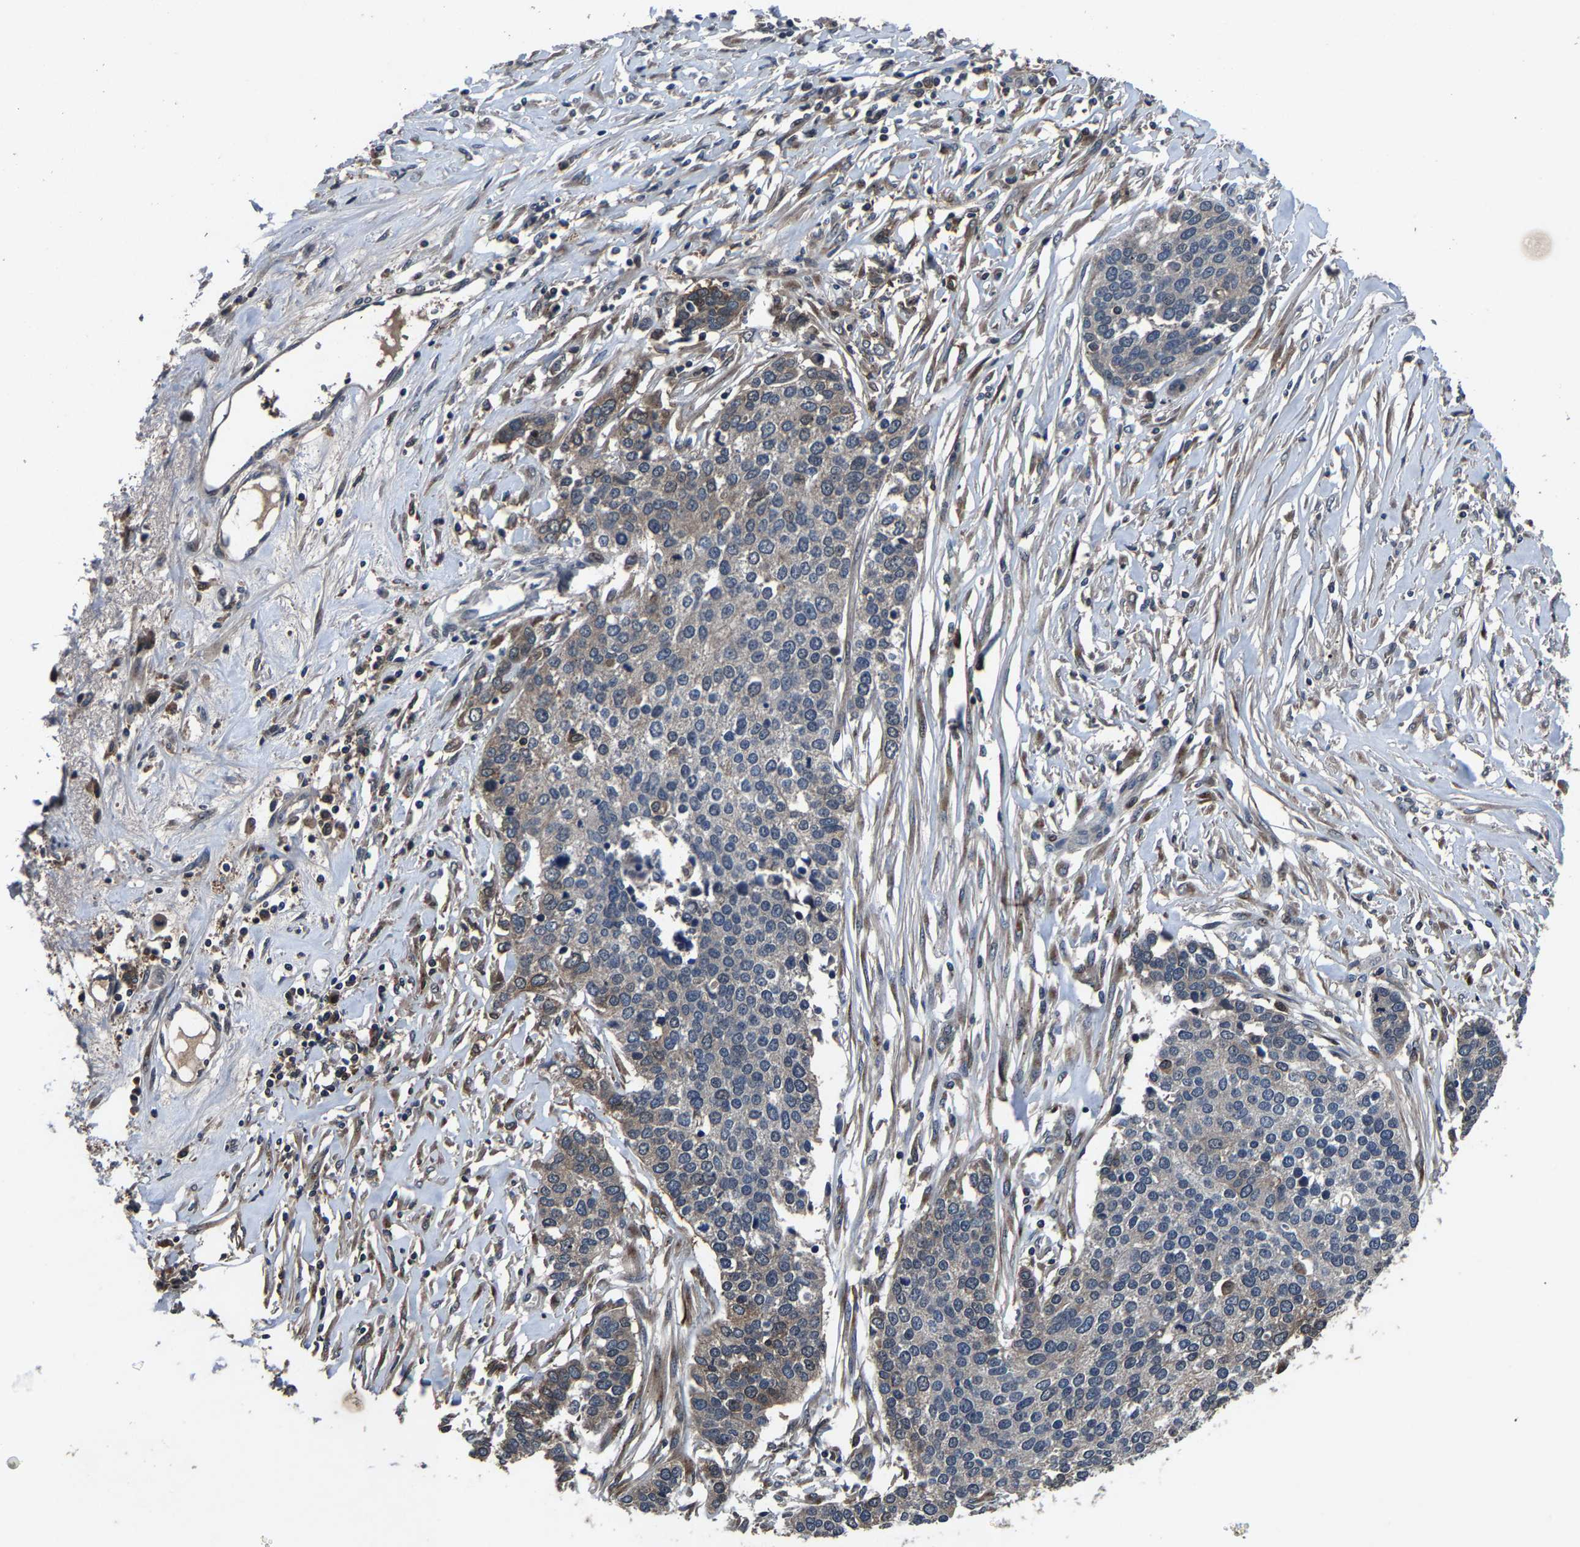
{"staining": {"intensity": "moderate", "quantity": "<25%", "location": "cytoplasmic/membranous"}, "tissue": "ovarian cancer", "cell_type": "Tumor cells", "image_type": "cancer", "snomed": [{"axis": "morphology", "description": "Cystadenocarcinoma, serous, NOS"}, {"axis": "topography", "description": "Ovary"}], "caption": "Ovarian serous cystadenocarcinoma stained with a protein marker displays moderate staining in tumor cells.", "gene": "PCNX2", "patient": {"sex": "female", "age": 44}}